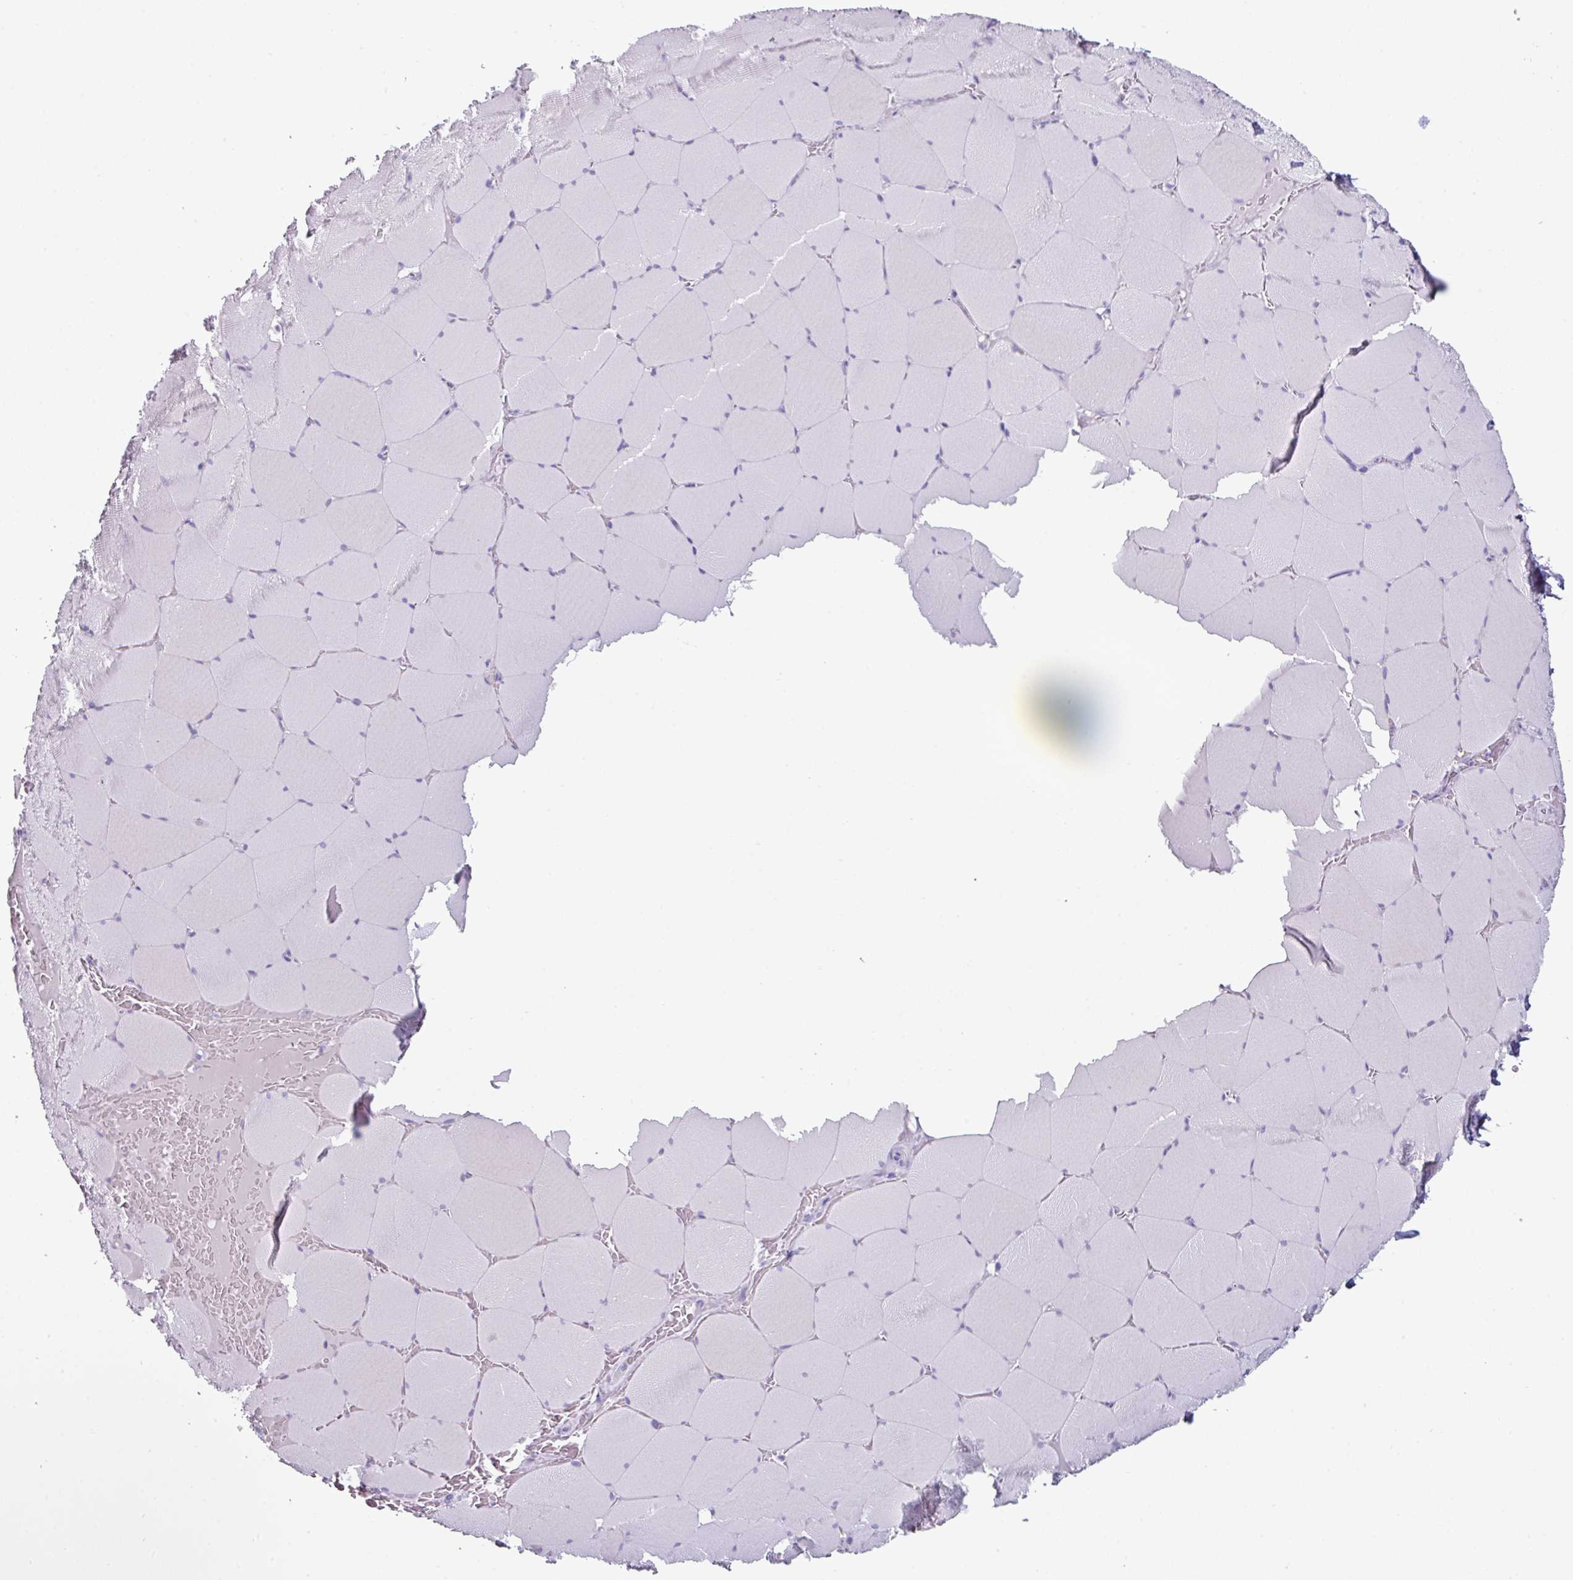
{"staining": {"intensity": "negative", "quantity": "none", "location": "none"}, "tissue": "skeletal muscle", "cell_type": "Myocytes", "image_type": "normal", "snomed": [{"axis": "morphology", "description": "Normal tissue, NOS"}, {"axis": "topography", "description": "Skeletal muscle"}, {"axis": "topography", "description": "Head-Neck"}], "caption": "Skeletal muscle was stained to show a protein in brown. There is no significant staining in myocytes. Brightfield microscopy of IHC stained with DAB (brown) and hematoxylin (blue), captured at high magnification.", "gene": "GLP2R", "patient": {"sex": "male", "age": 66}}